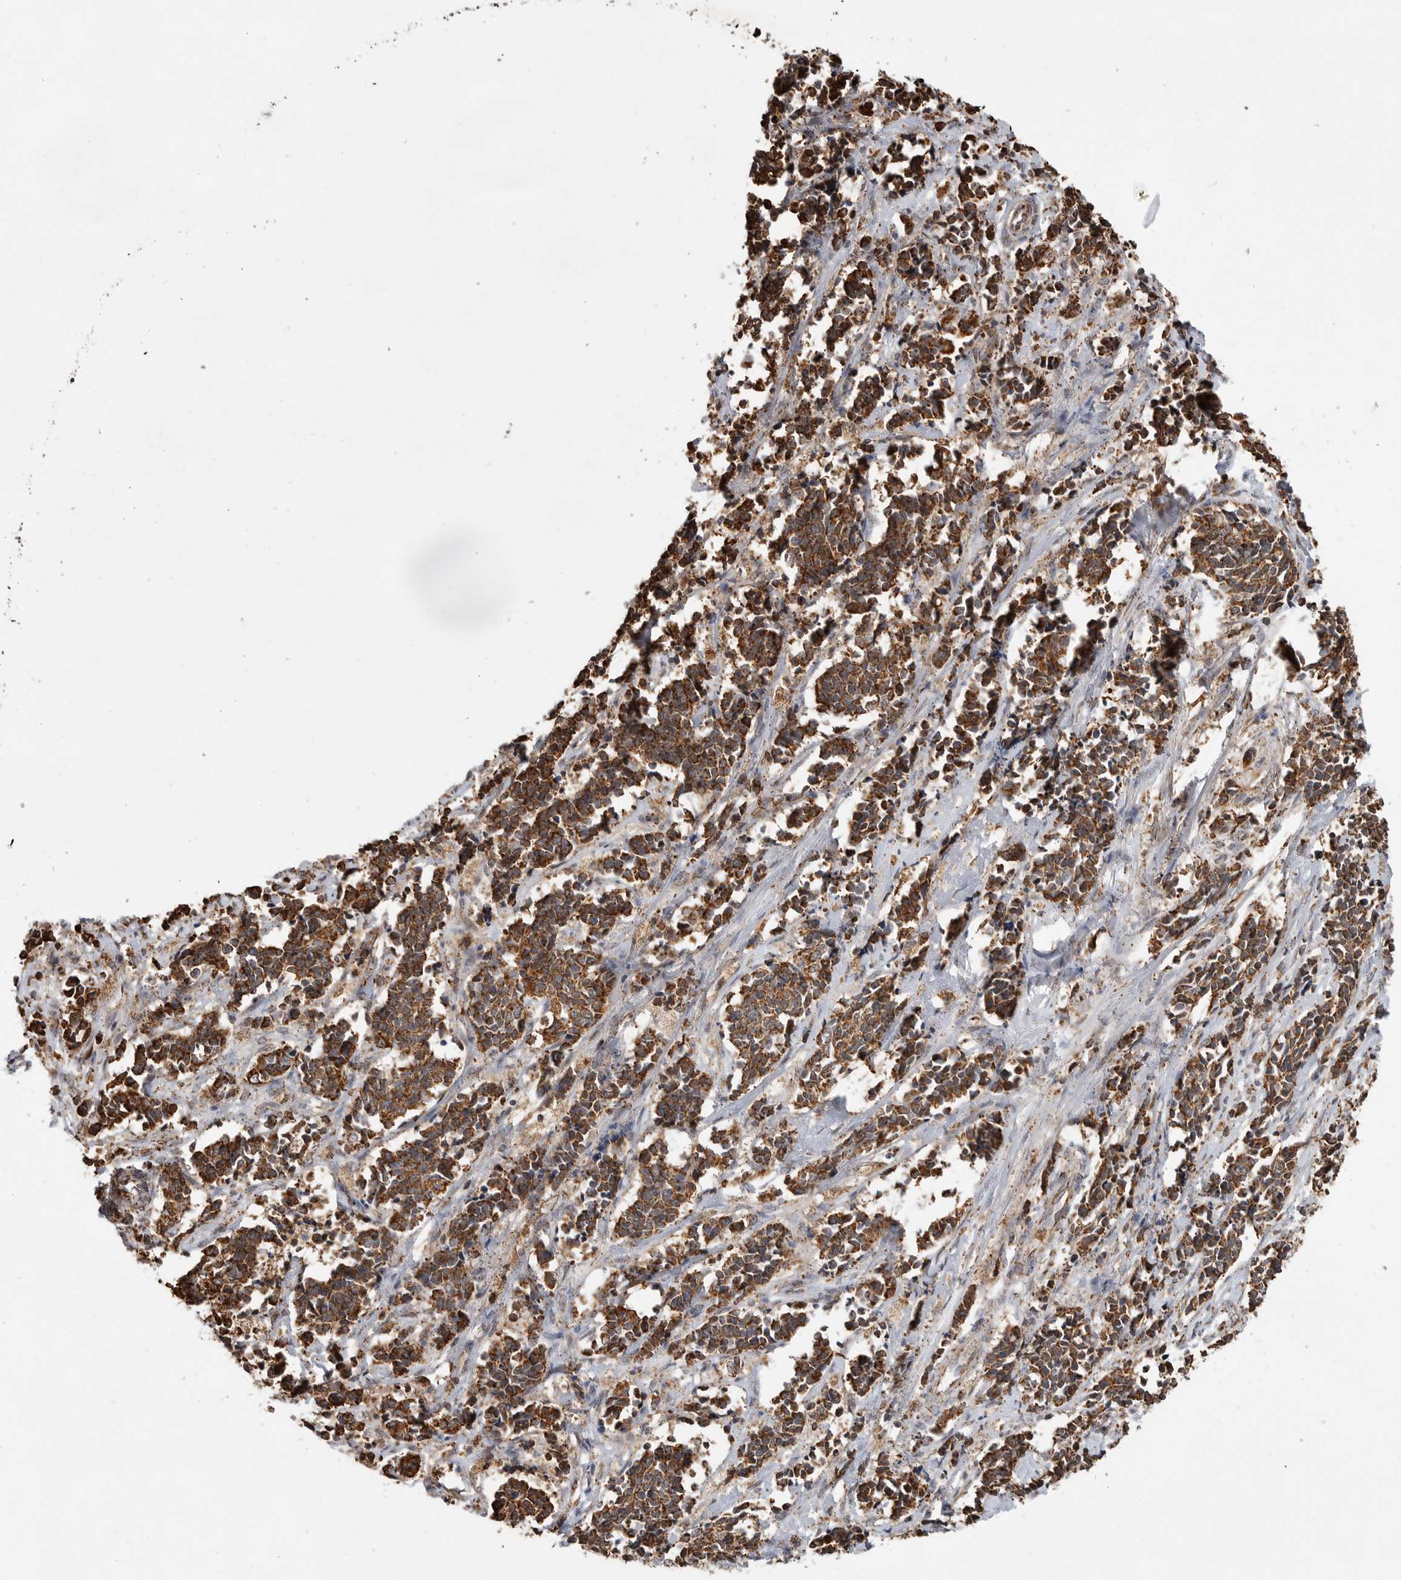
{"staining": {"intensity": "strong", "quantity": ">75%", "location": "cytoplasmic/membranous"}, "tissue": "cervical cancer", "cell_type": "Tumor cells", "image_type": "cancer", "snomed": [{"axis": "morphology", "description": "Normal tissue, NOS"}, {"axis": "morphology", "description": "Squamous cell carcinoma, NOS"}, {"axis": "topography", "description": "Cervix"}], "caption": "Cervical cancer stained with a brown dye displays strong cytoplasmic/membranous positive staining in about >75% of tumor cells.", "gene": "GCNT2", "patient": {"sex": "female", "age": 35}}